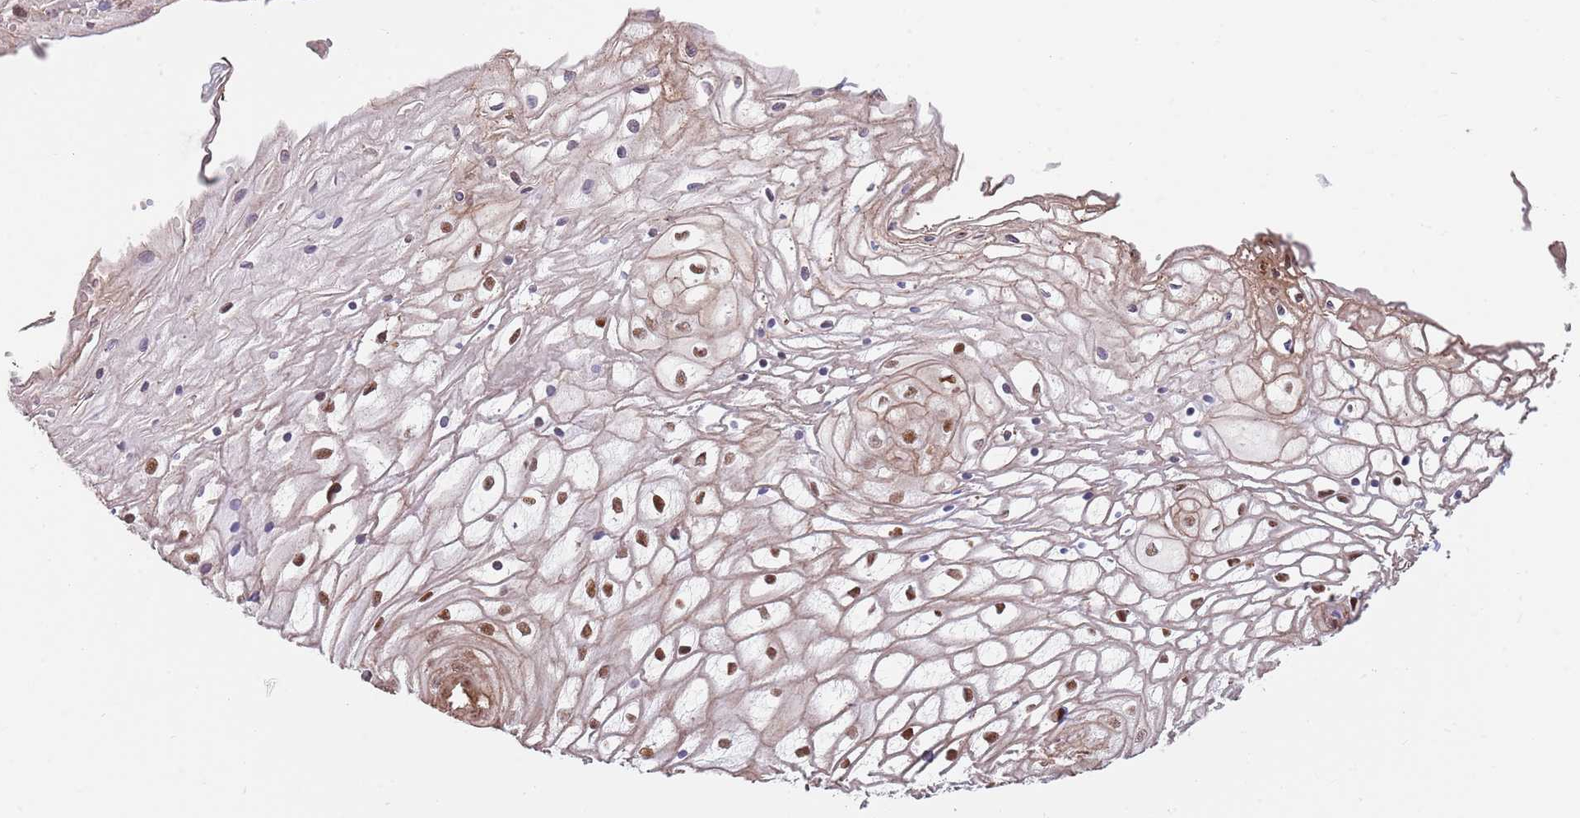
{"staining": {"intensity": "moderate", "quantity": ">75%", "location": "nuclear"}, "tissue": "vagina", "cell_type": "Squamous epithelial cells", "image_type": "normal", "snomed": [{"axis": "morphology", "description": "Normal tissue, NOS"}, {"axis": "topography", "description": "Vagina"}], "caption": "Protein expression analysis of unremarkable human vagina reveals moderate nuclear positivity in approximately >75% of squamous epithelial cells. (DAB (3,3'-diaminobenzidine) IHC, brown staining for protein, blue staining for nuclei).", "gene": "BPNT1", "patient": {"sex": "female", "age": 34}}